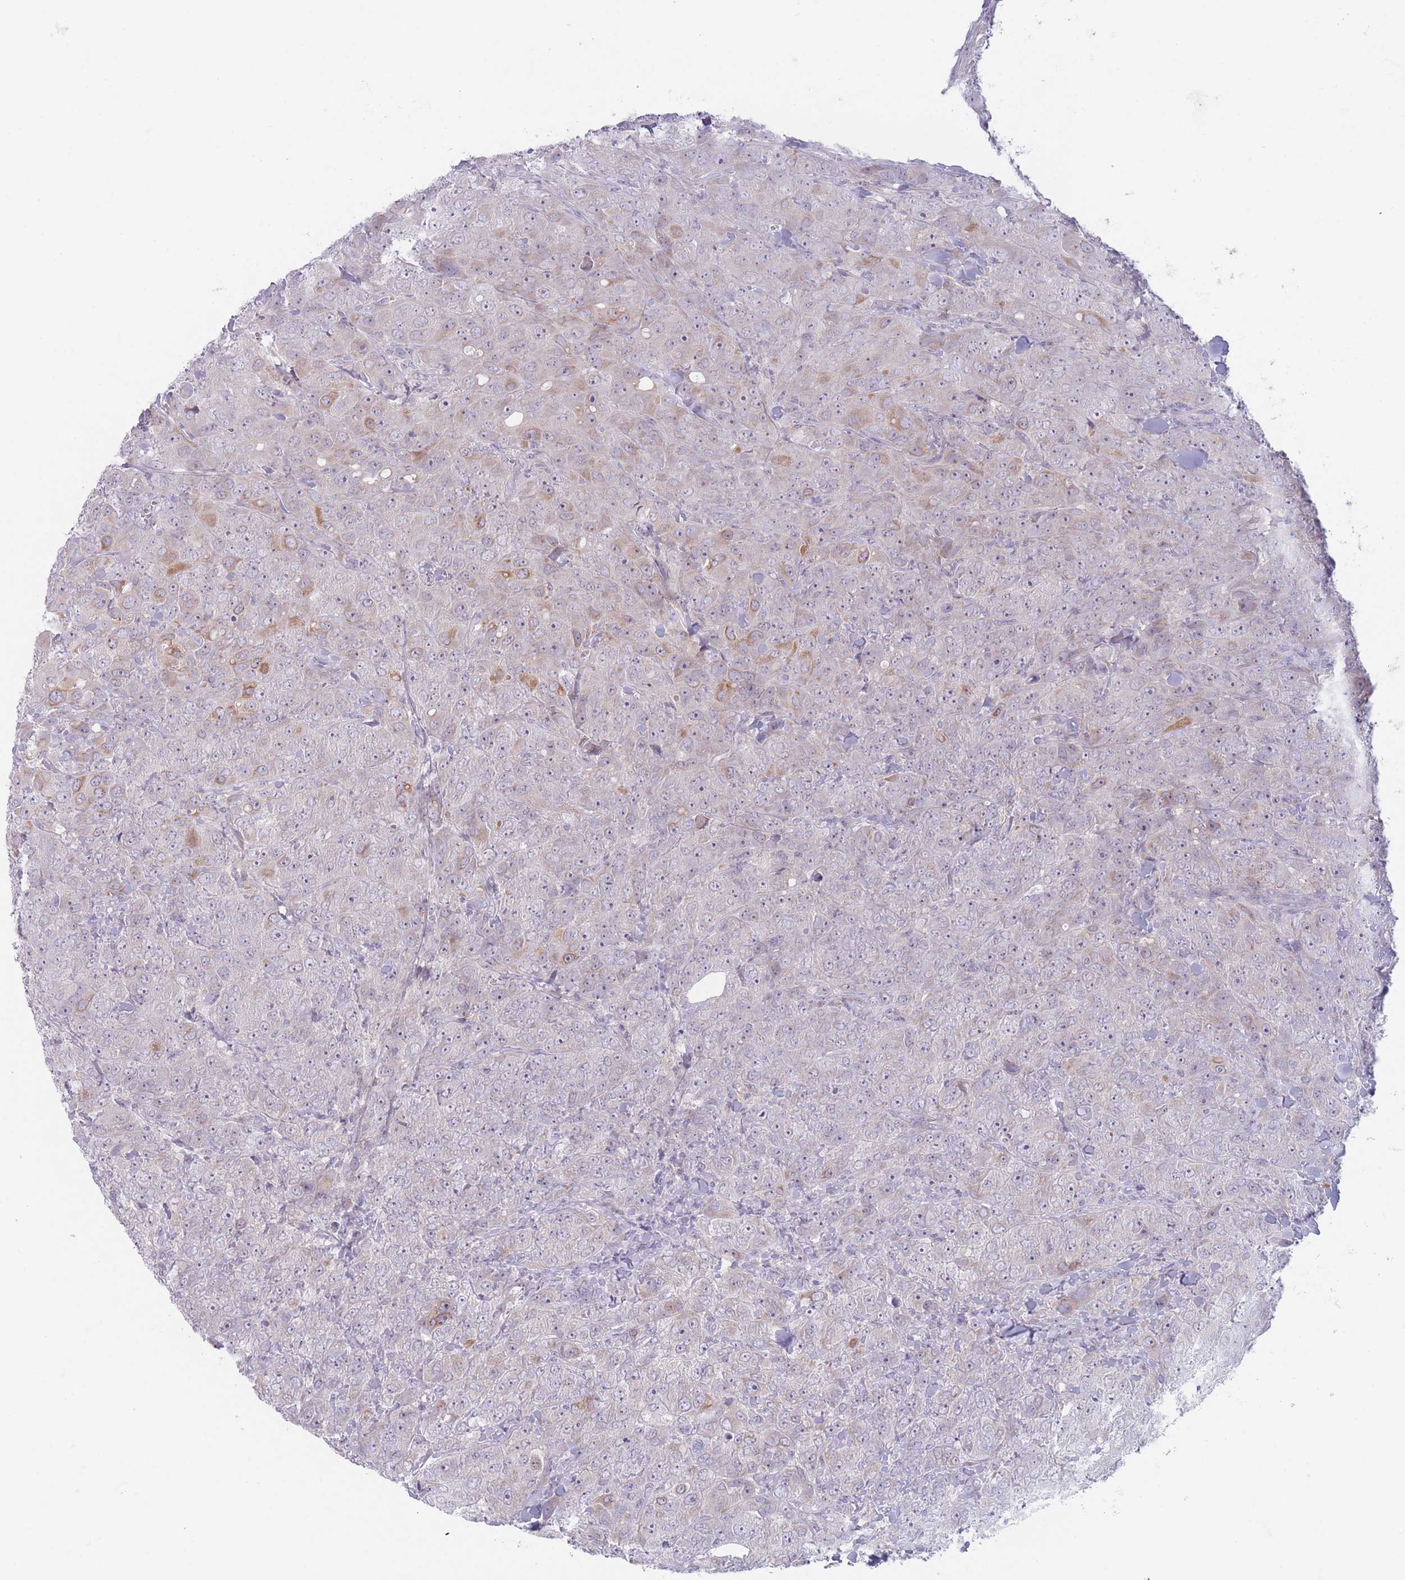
{"staining": {"intensity": "moderate", "quantity": "<25%", "location": "cytoplasmic/membranous"}, "tissue": "breast cancer", "cell_type": "Tumor cells", "image_type": "cancer", "snomed": [{"axis": "morphology", "description": "Duct carcinoma"}, {"axis": "topography", "description": "Breast"}], "caption": "Breast cancer stained for a protein demonstrates moderate cytoplasmic/membranous positivity in tumor cells.", "gene": "PAIP2B", "patient": {"sex": "female", "age": 43}}